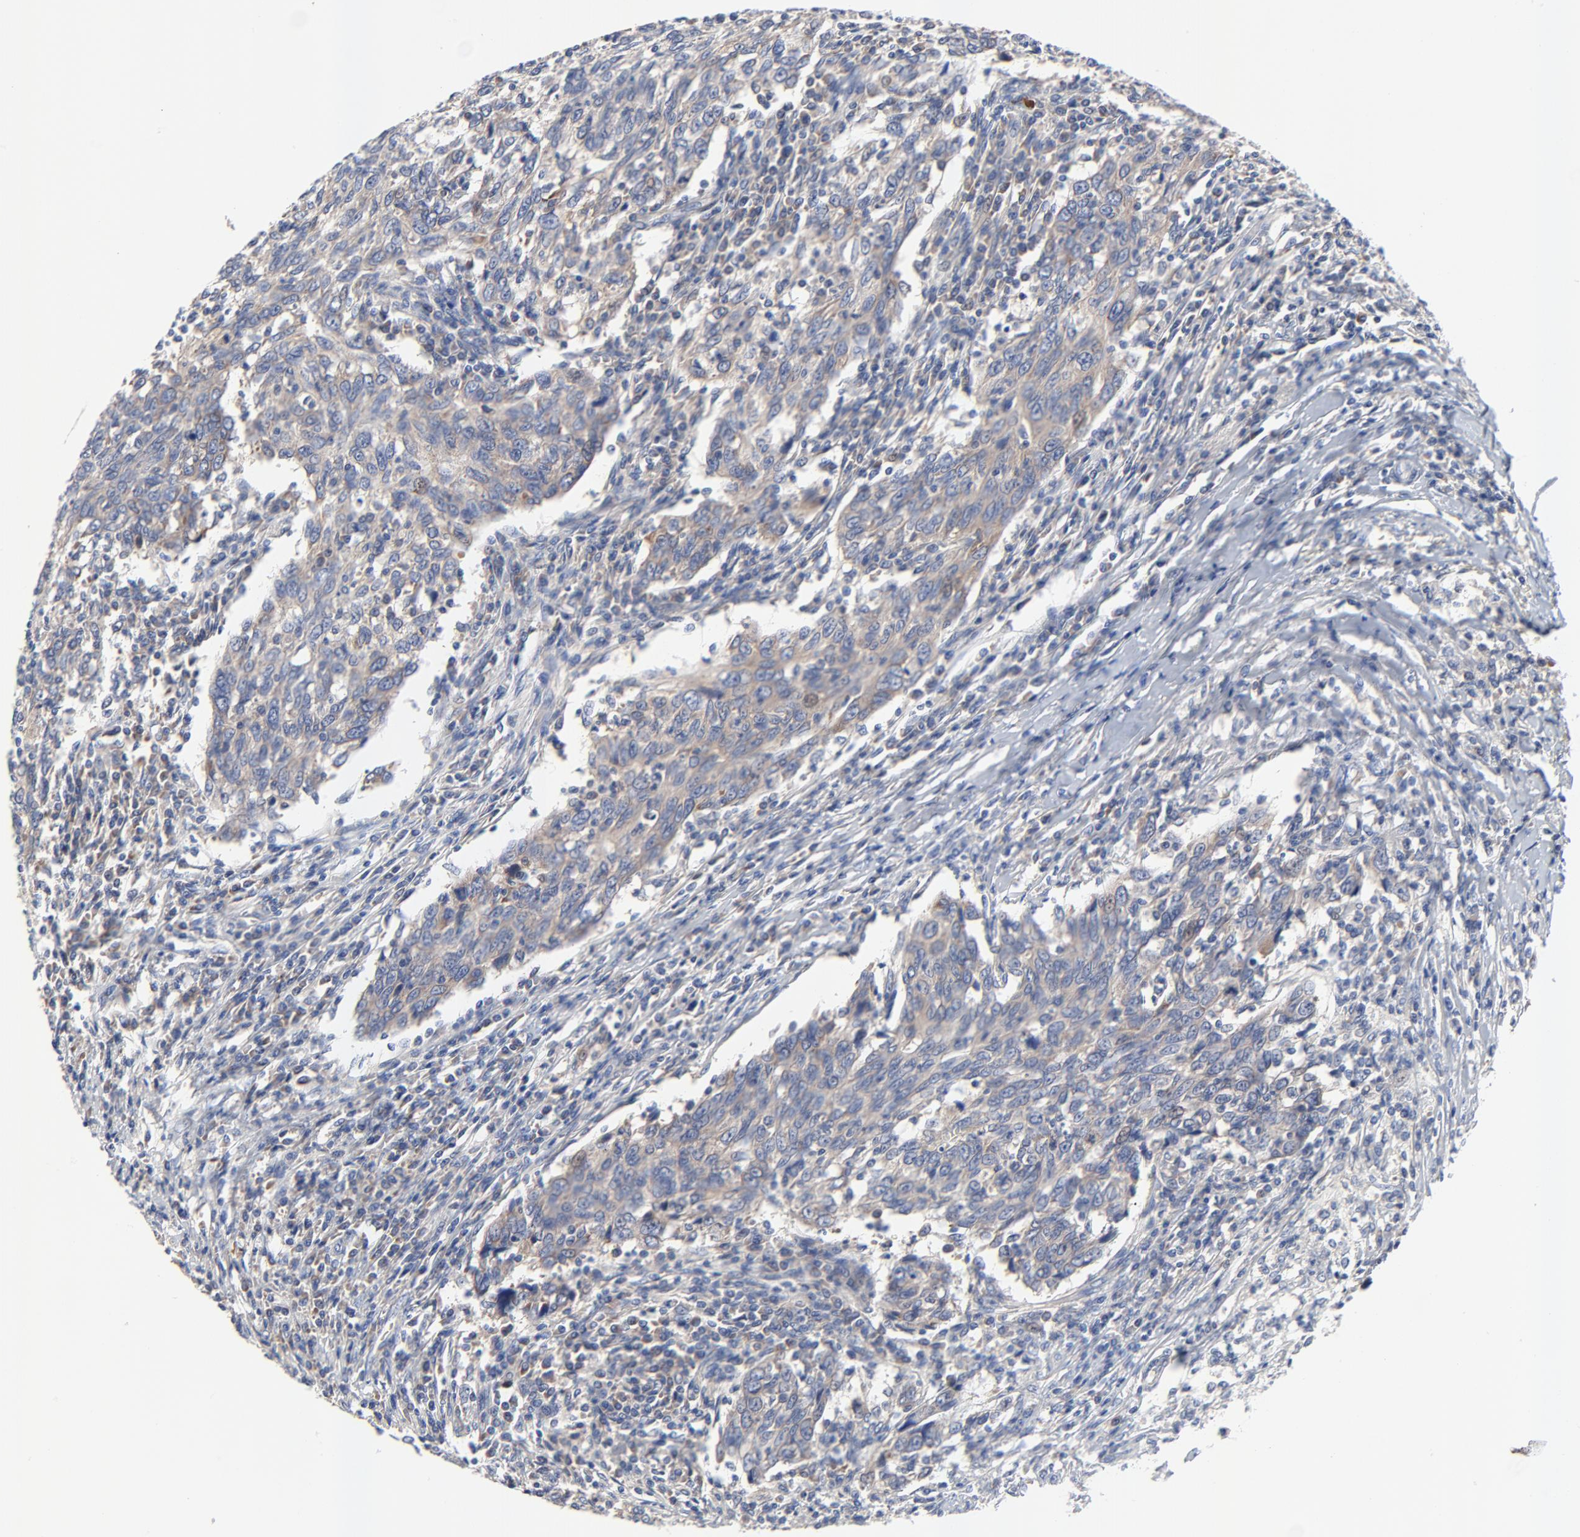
{"staining": {"intensity": "moderate", "quantity": "25%-75%", "location": "cytoplasmic/membranous"}, "tissue": "breast cancer", "cell_type": "Tumor cells", "image_type": "cancer", "snomed": [{"axis": "morphology", "description": "Duct carcinoma"}, {"axis": "topography", "description": "Breast"}], "caption": "About 25%-75% of tumor cells in human breast intraductal carcinoma demonstrate moderate cytoplasmic/membranous protein staining as visualized by brown immunohistochemical staining.", "gene": "VAV2", "patient": {"sex": "female", "age": 50}}